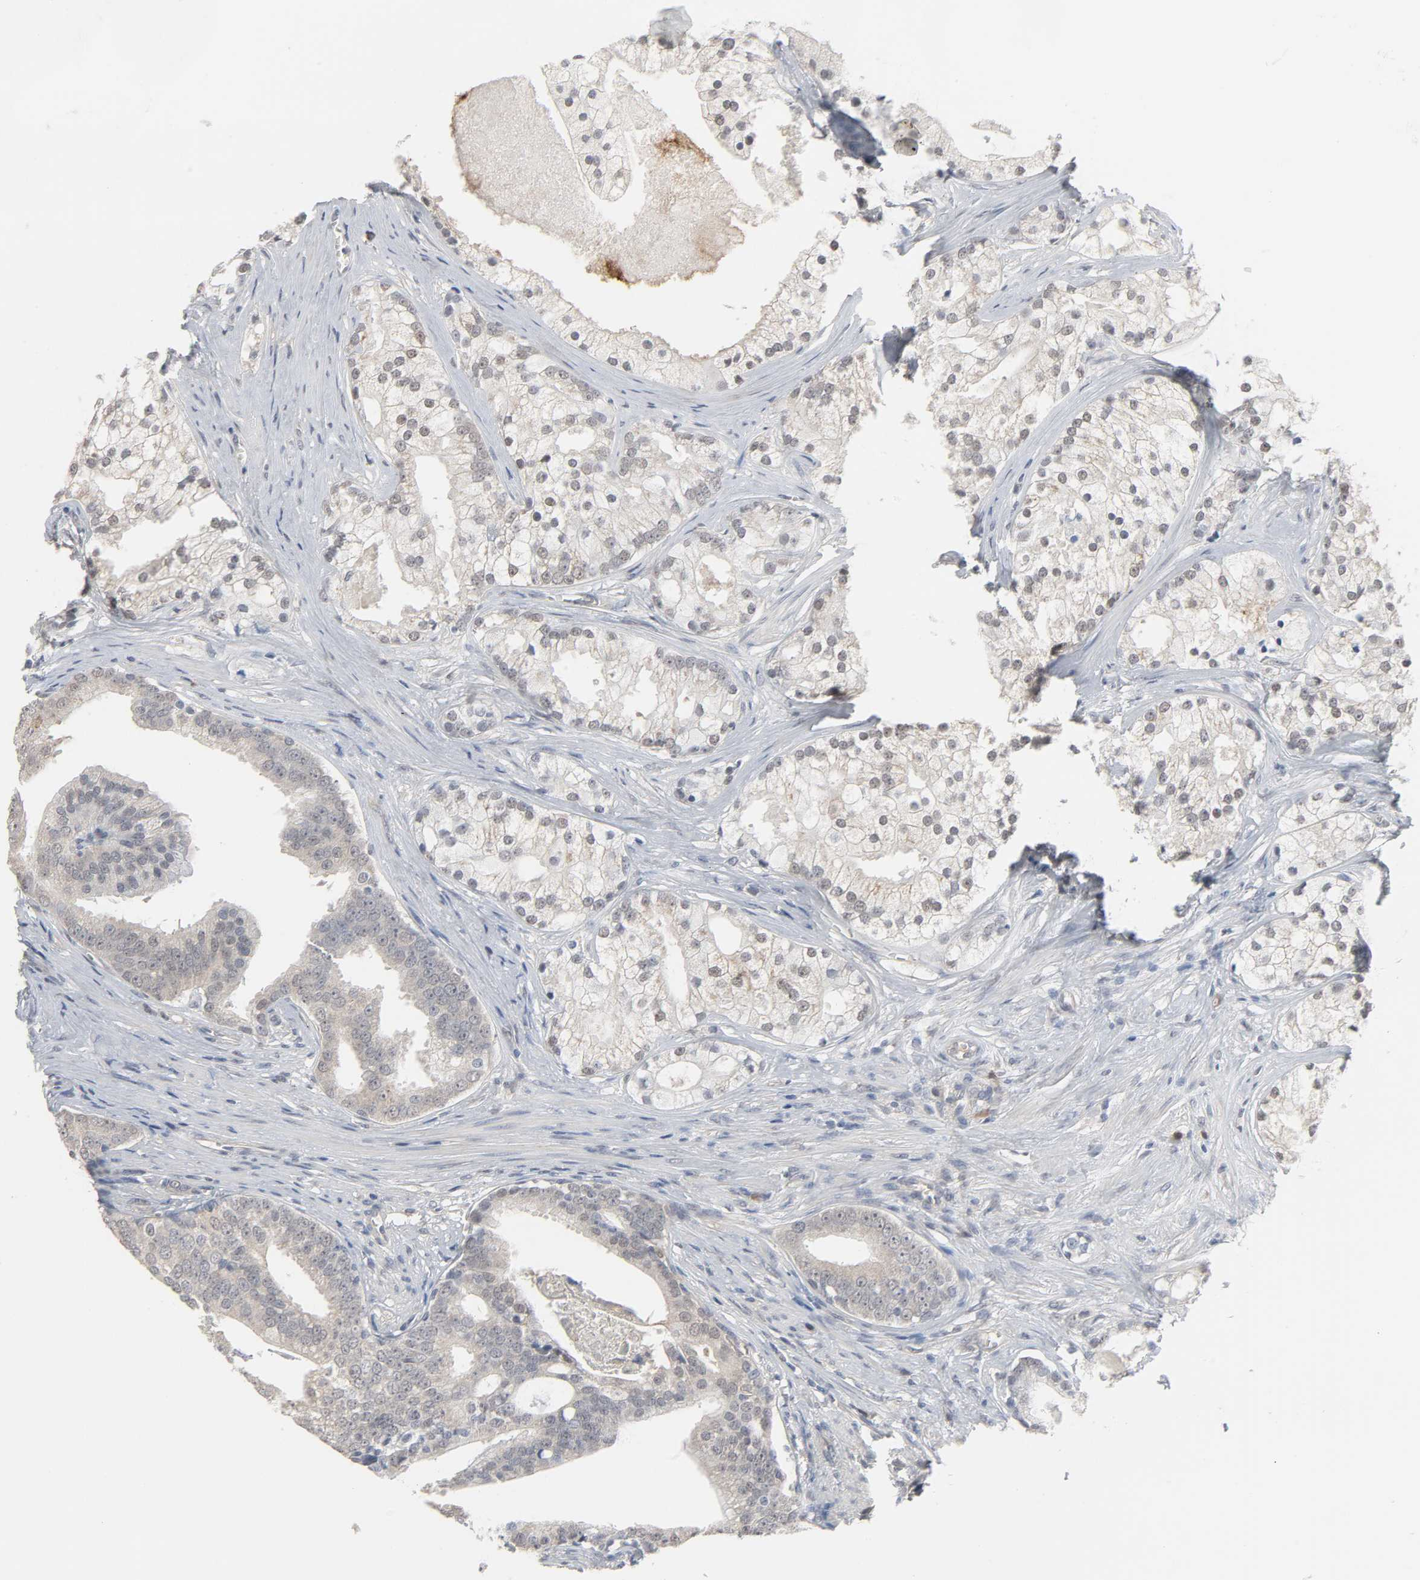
{"staining": {"intensity": "weak", "quantity": "<25%", "location": "cytoplasmic/membranous"}, "tissue": "prostate cancer", "cell_type": "Tumor cells", "image_type": "cancer", "snomed": [{"axis": "morphology", "description": "Adenocarcinoma, Low grade"}, {"axis": "topography", "description": "Prostate"}], "caption": "Tumor cells show no significant expression in low-grade adenocarcinoma (prostate).", "gene": "ACSS2", "patient": {"sex": "male", "age": 58}}